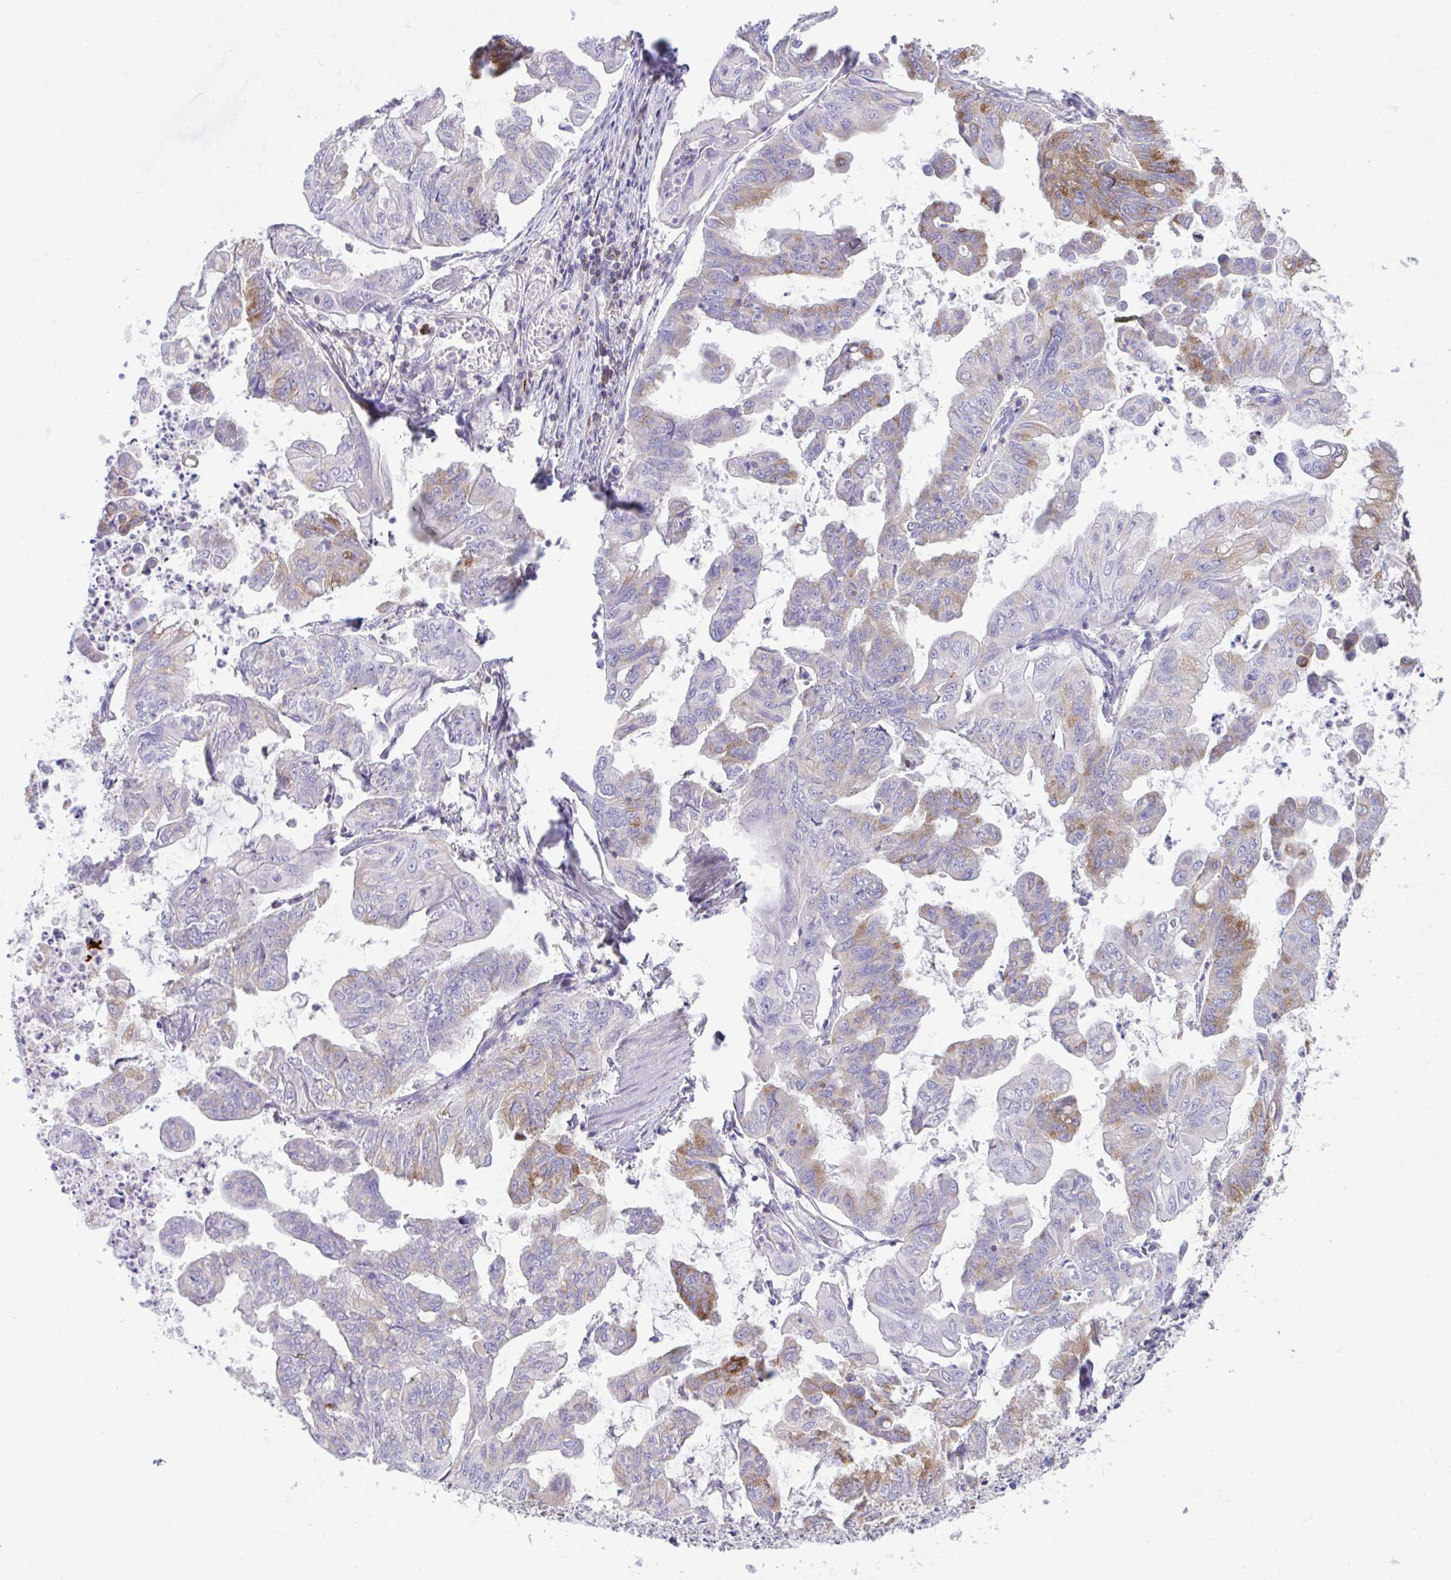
{"staining": {"intensity": "moderate", "quantity": "<25%", "location": "cytoplasmic/membranous"}, "tissue": "stomach cancer", "cell_type": "Tumor cells", "image_type": "cancer", "snomed": [{"axis": "morphology", "description": "Adenocarcinoma, NOS"}, {"axis": "topography", "description": "Stomach, upper"}], "caption": "Stomach adenocarcinoma was stained to show a protein in brown. There is low levels of moderate cytoplasmic/membranous staining in approximately <25% of tumor cells. (DAB = brown stain, brightfield microscopy at high magnification).", "gene": "MIA3", "patient": {"sex": "male", "age": 80}}